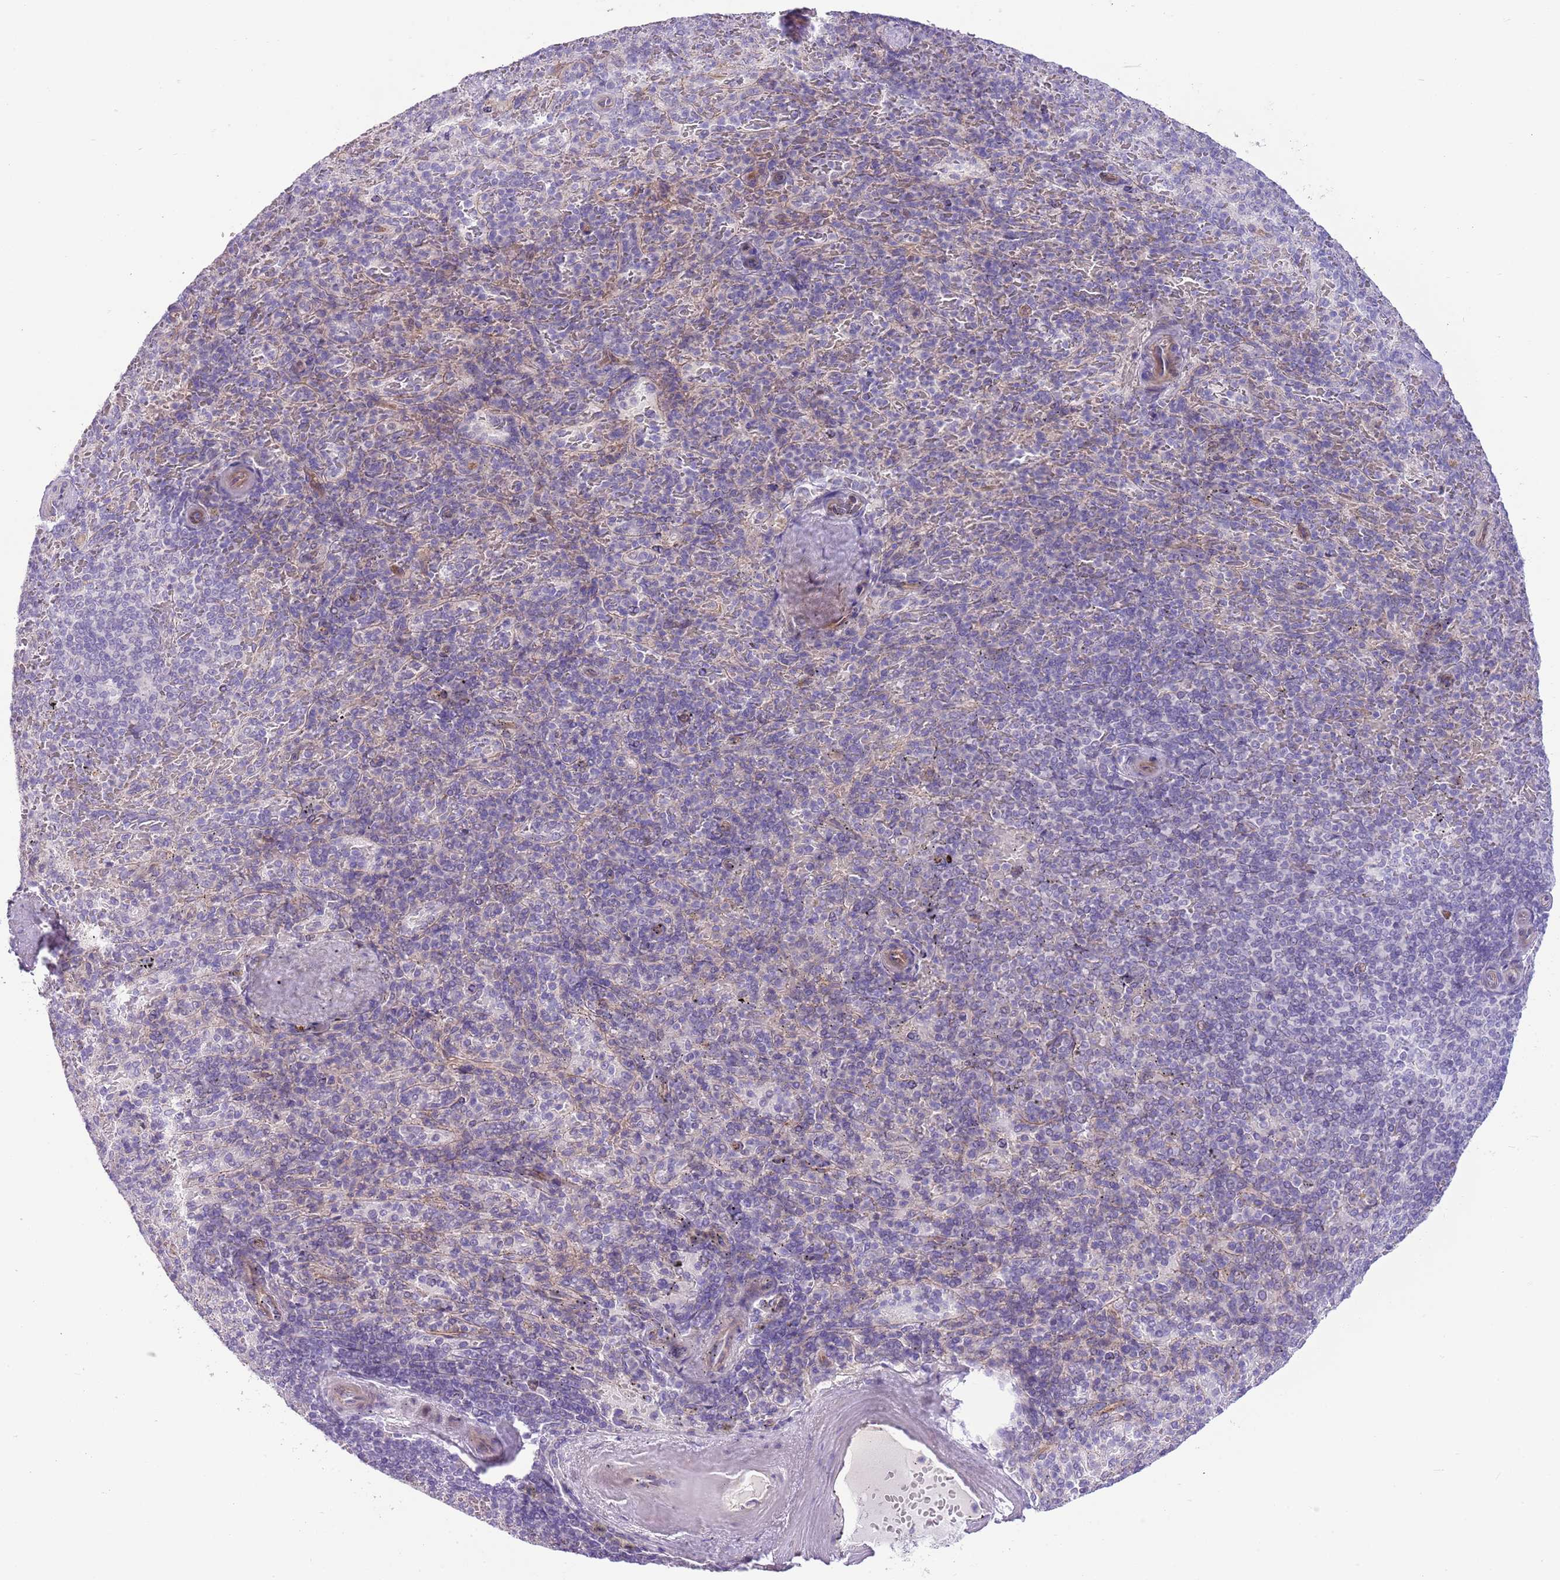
{"staining": {"intensity": "negative", "quantity": "none", "location": "none"}, "tissue": "spleen", "cell_type": "Cells in red pulp", "image_type": "normal", "snomed": [{"axis": "morphology", "description": "Normal tissue, NOS"}, {"axis": "topography", "description": "Spleen"}], "caption": "Immunohistochemical staining of unremarkable human spleen shows no significant expression in cells in red pulp. (Brightfield microscopy of DAB immunohistochemistry (IHC) at high magnification).", "gene": "FBRSL1", "patient": {"sex": "male", "age": 82}}